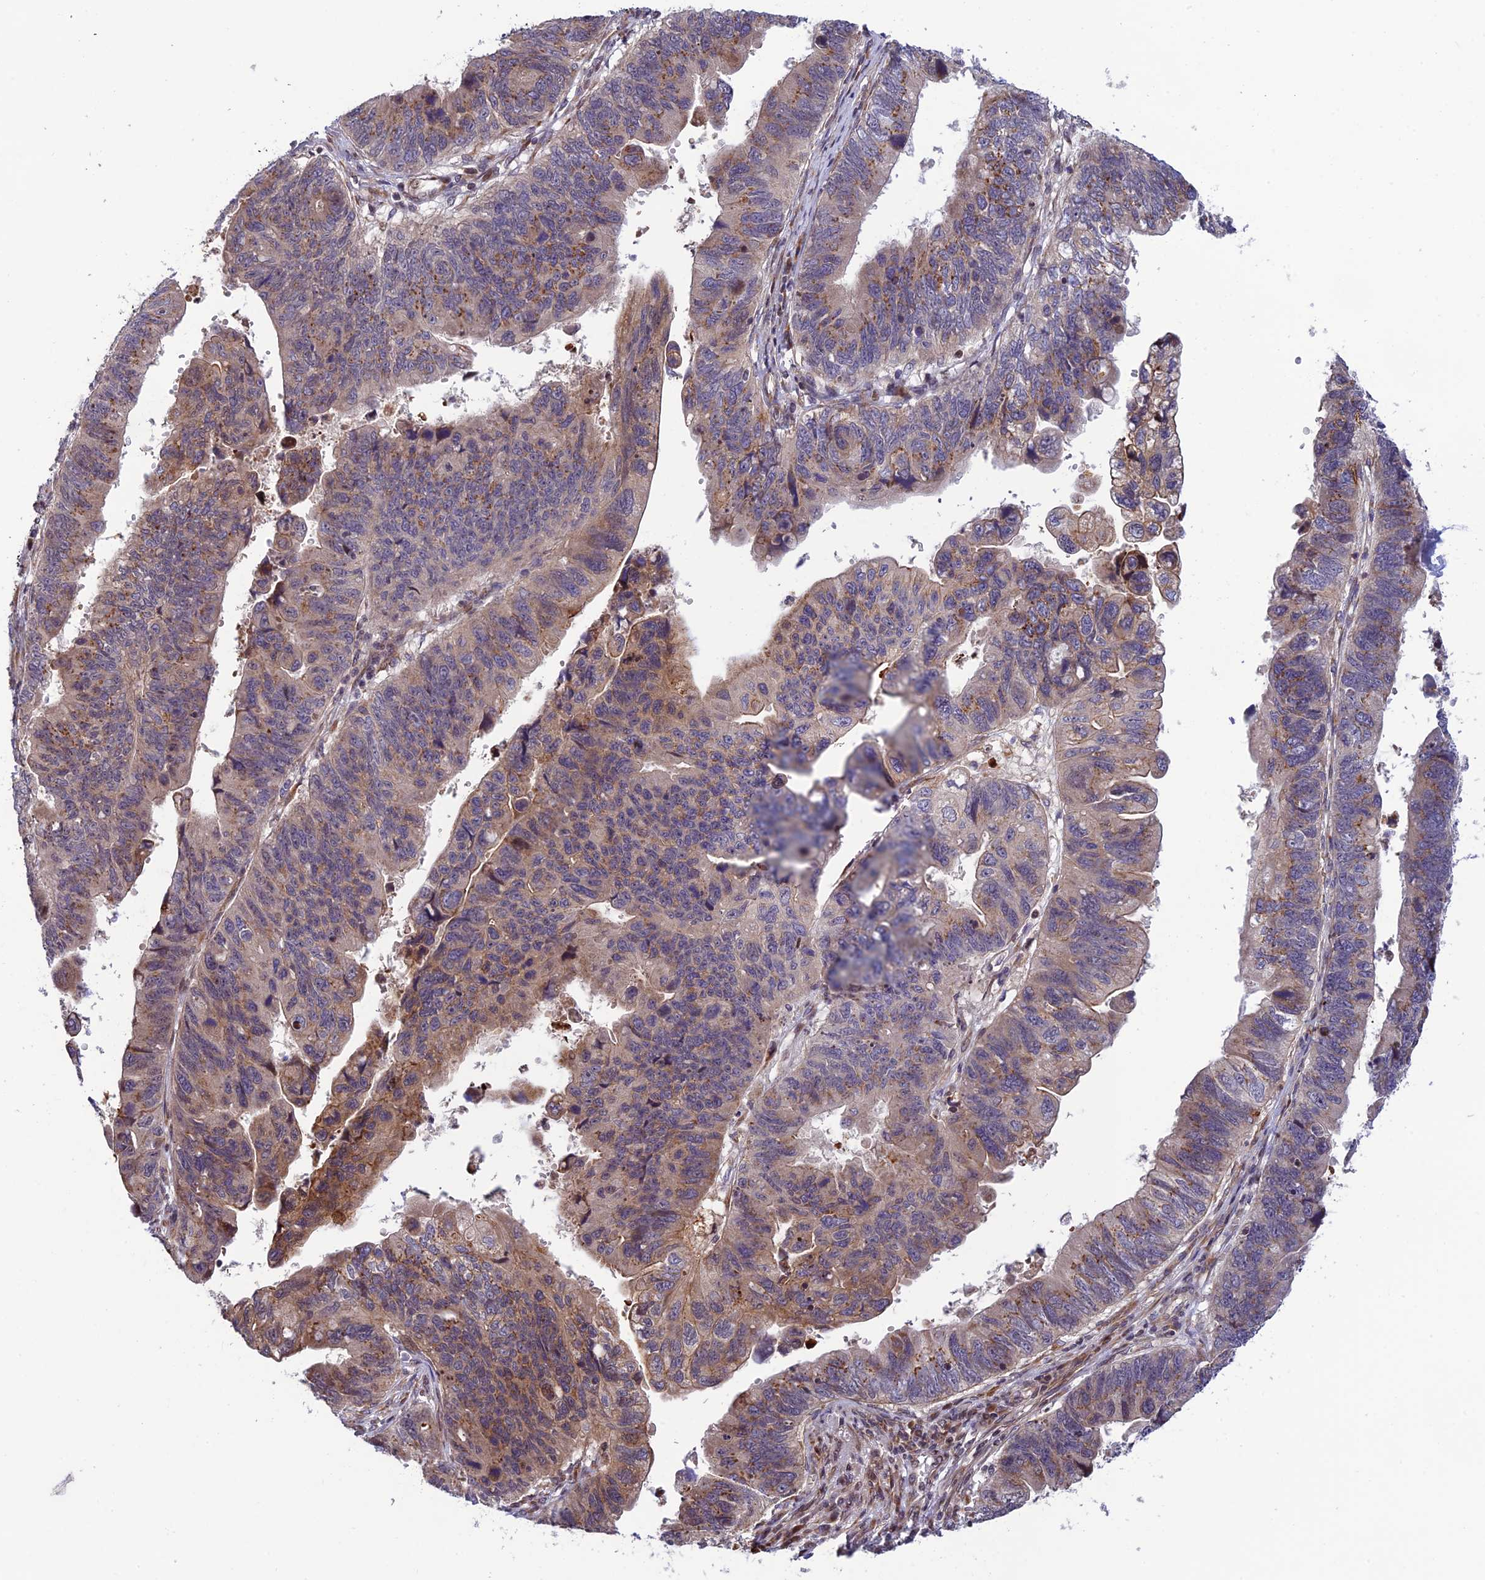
{"staining": {"intensity": "moderate", "quantity": "25%-75%", "location": "cytoplasmic/membranous"}, "tissue": "stomach cancer", "cell_type": "Tumor cells", "image_type": "cancer", "snomed": [{"axis": "morphology", "description": "Adenocarcinoma, NOS"}, {"axis": "topography", "description": "Stomach"}], "caption": "Stomach cancer stained with DAB IHC exhibits medium levels of moderate cytoplasmic/membranous positivity in approximately 25%-75% of tumor cells.", "gene": "SMIM7", "patient": {"sex": "male", "age": 59}}